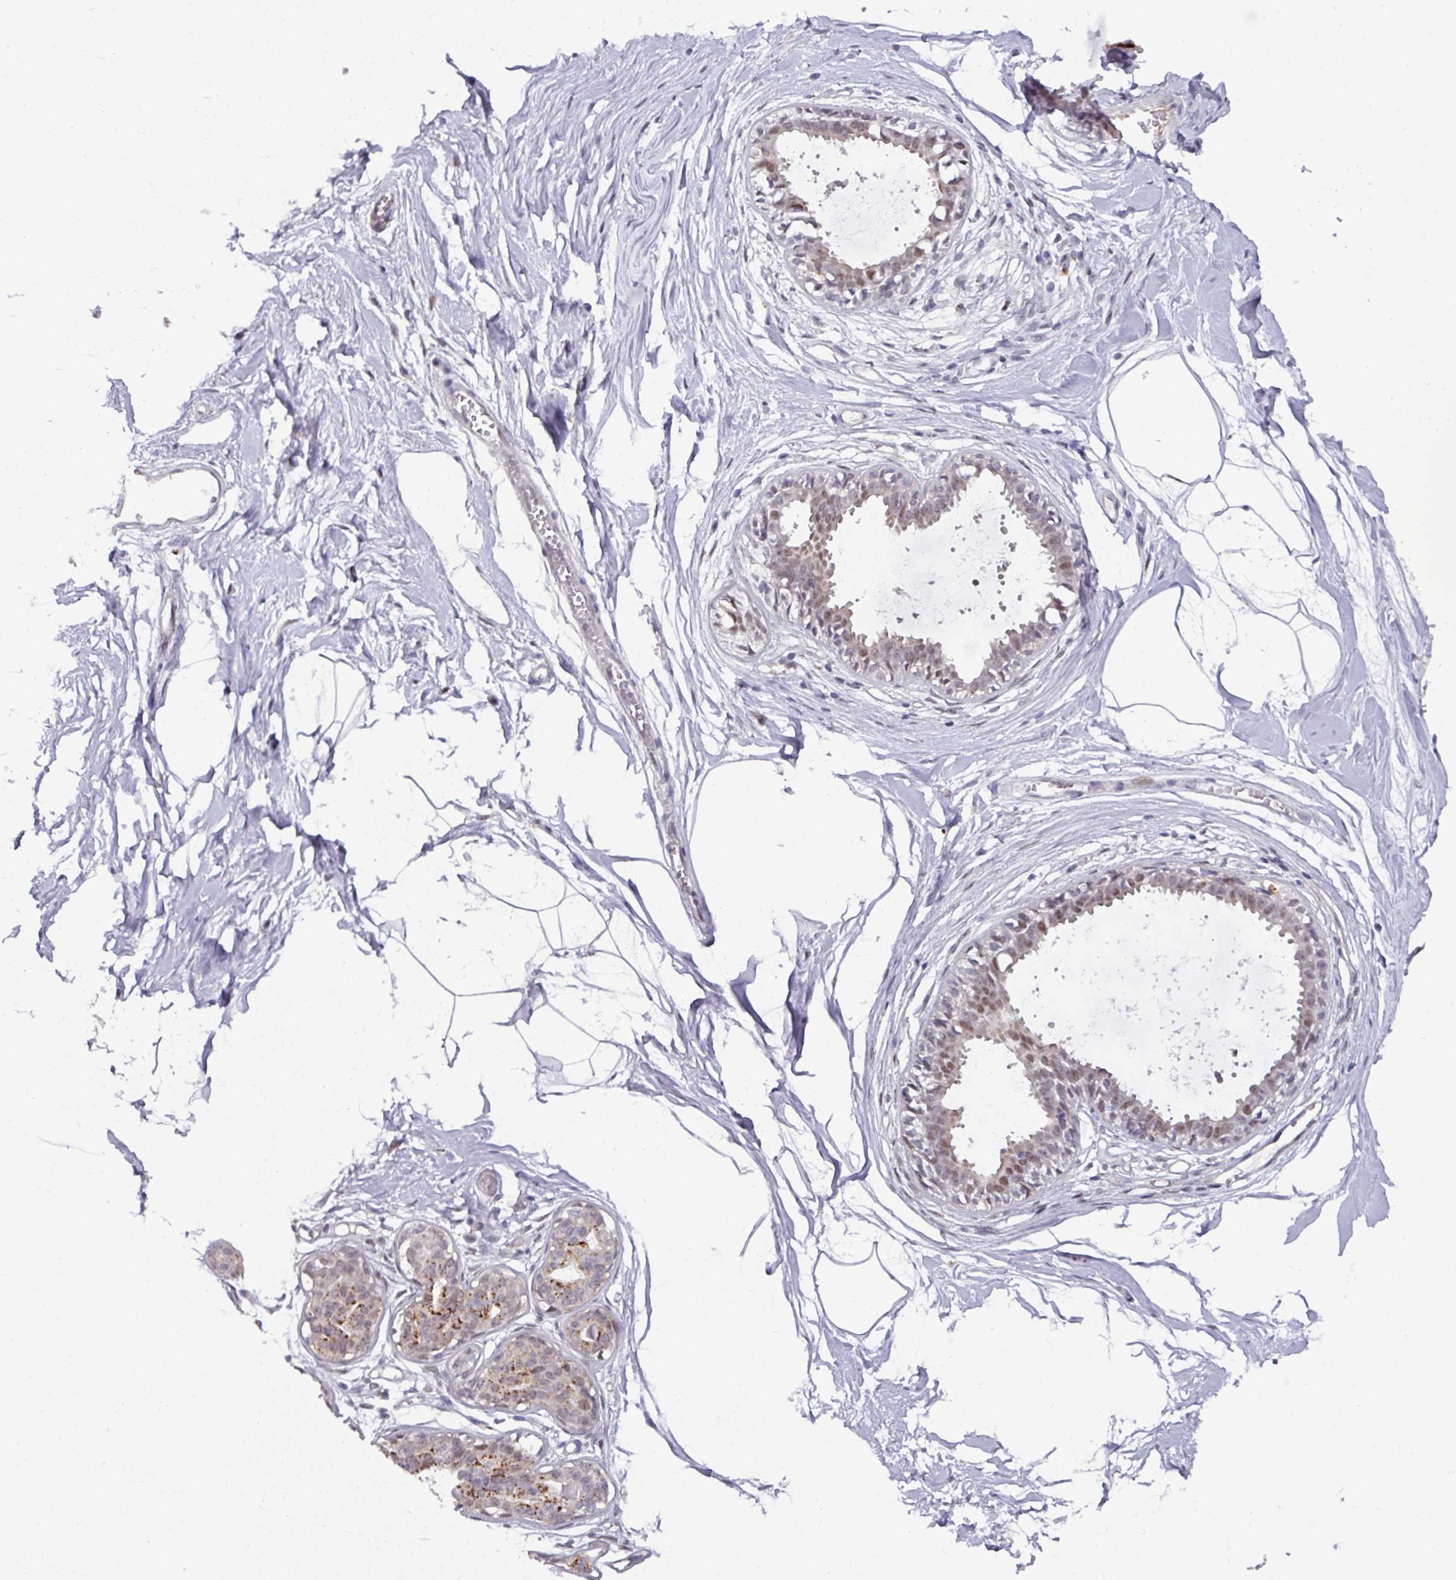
{"staining": {"intensity": "negative", "quantity": "none", "location": "none"}, "tissue": "breast", "cell_type": "Adipocytes", "image_type": "normal", "snomed": [{"axis": "morphology", "description": "Normal tissue, NOS"}, {"axis": "topography", "description": "Breast"}], "caption": "This is an IHC image of benign human breast. There is no expression in adipocytes.", "gene": "SWSAP1", "patient": {"sex": "female", "age": 45}}